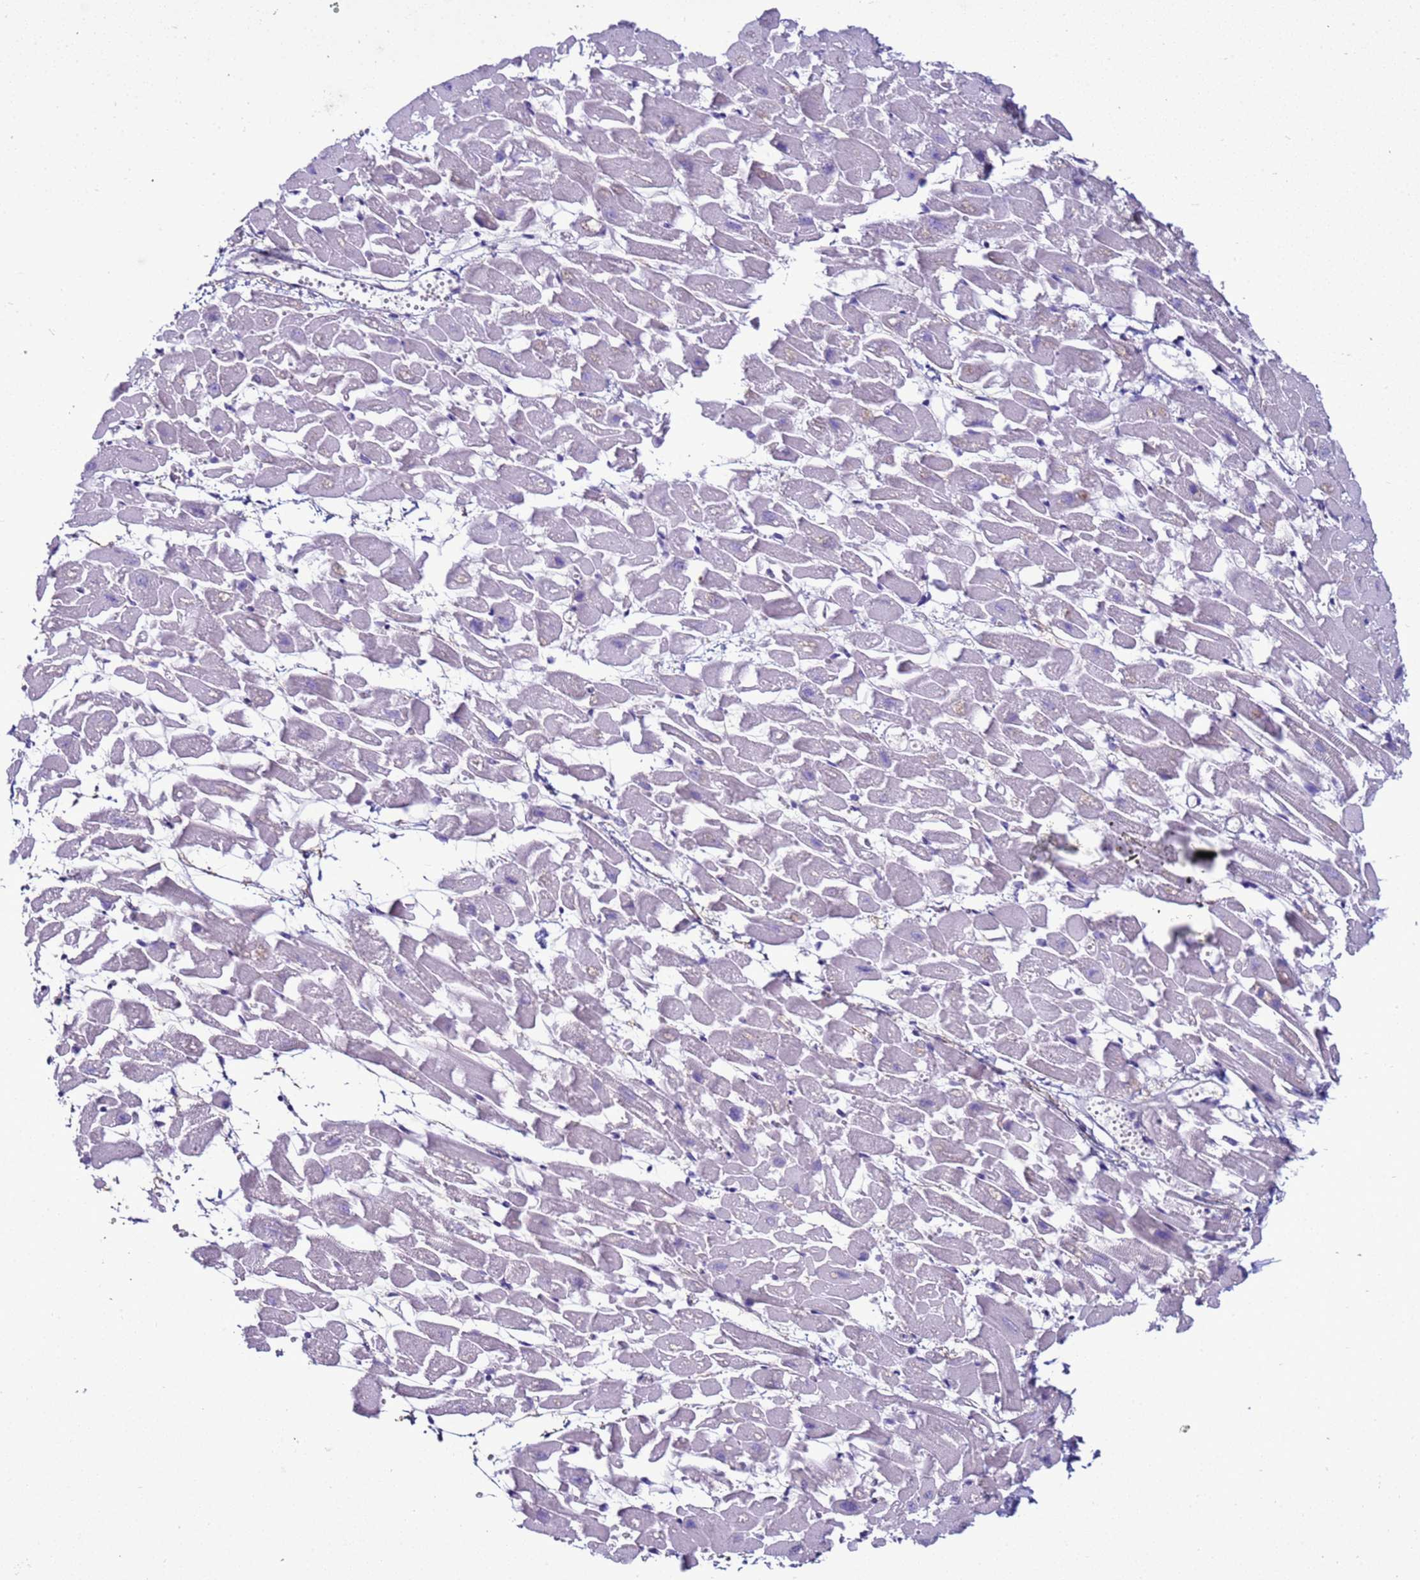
{"staining": {"intensity": "moderate", "quantity": "<25%", "location": "nuclear"}, "tissue": "heart muscle", "cell_type": "Cardiomyocytes", "image_type": "normal", "snomed": [{"axis": "morphology", "description": "Normal tissue, NOS"}, {"axis": "topography", "description": "Heart"}], "caption": "Benign heart muscle displays moderate nuclear expression in approximately <25% of cardiomyocytes.", "gene": "LRRC10B", "patient": {"sex": "female", "age": 64}}